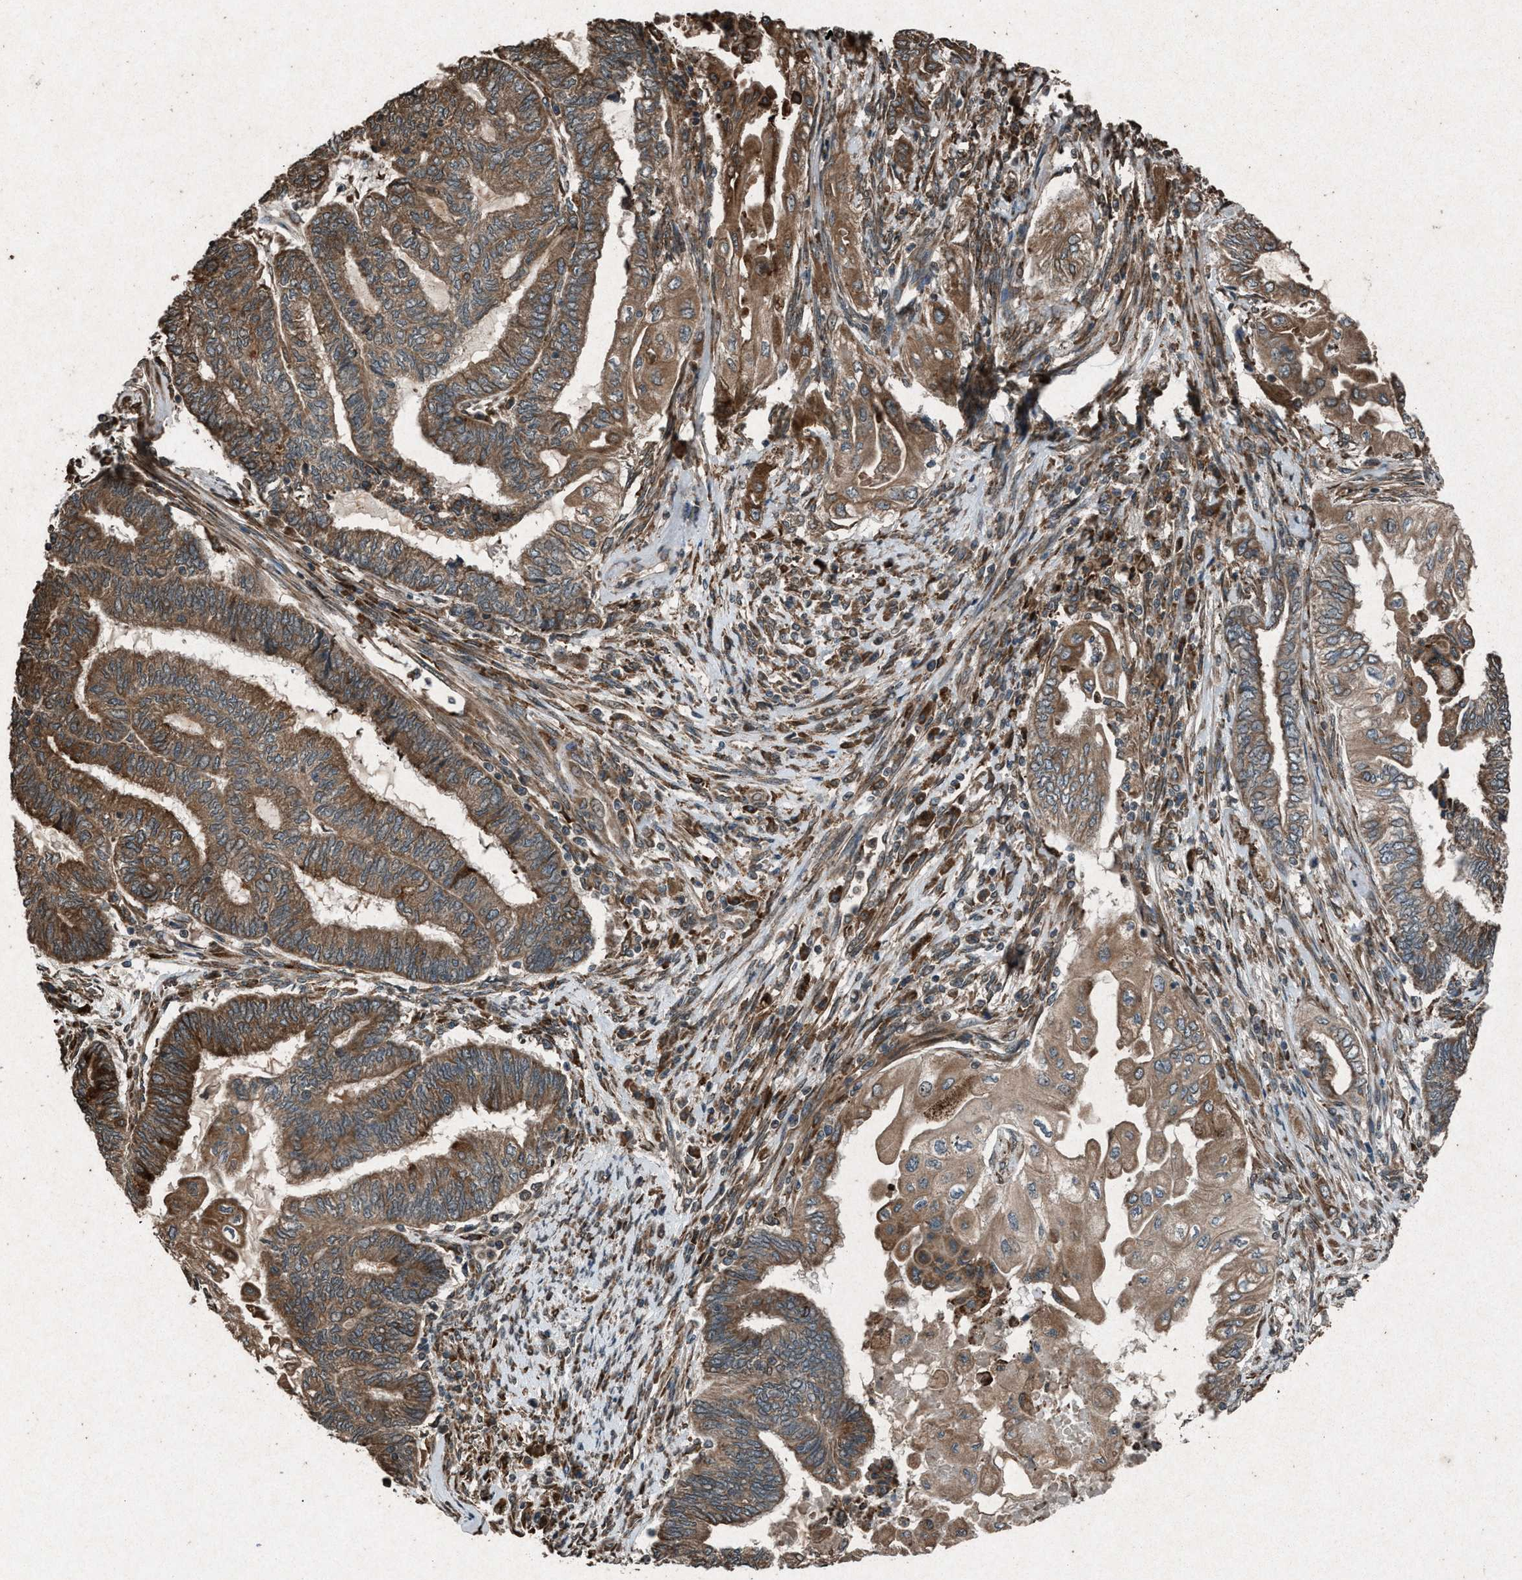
{"staining": {"intensity": "moderate", "quantity": ">75%", "location": "cytoplasmic/membranous"}, "tissue": "endometrial cancer", "cell_type": "Tumor cells", "image_type": "cancer", "snomed": [{"axis": "morphology", "description": "Adenocarcinoma, NOS"}, {"axis": "topography", "description": "Uterus"}, {"axis": "topography", "description": "Endometrium"}], "caption": "Brown immunohistochemical staining in endometrial cancer exhibits moderate cytoplasmic/membranous positivity in approximately >75% of tumor cells.", "gene": "CALR", "patient": {"sex": "female", "age": 70}}